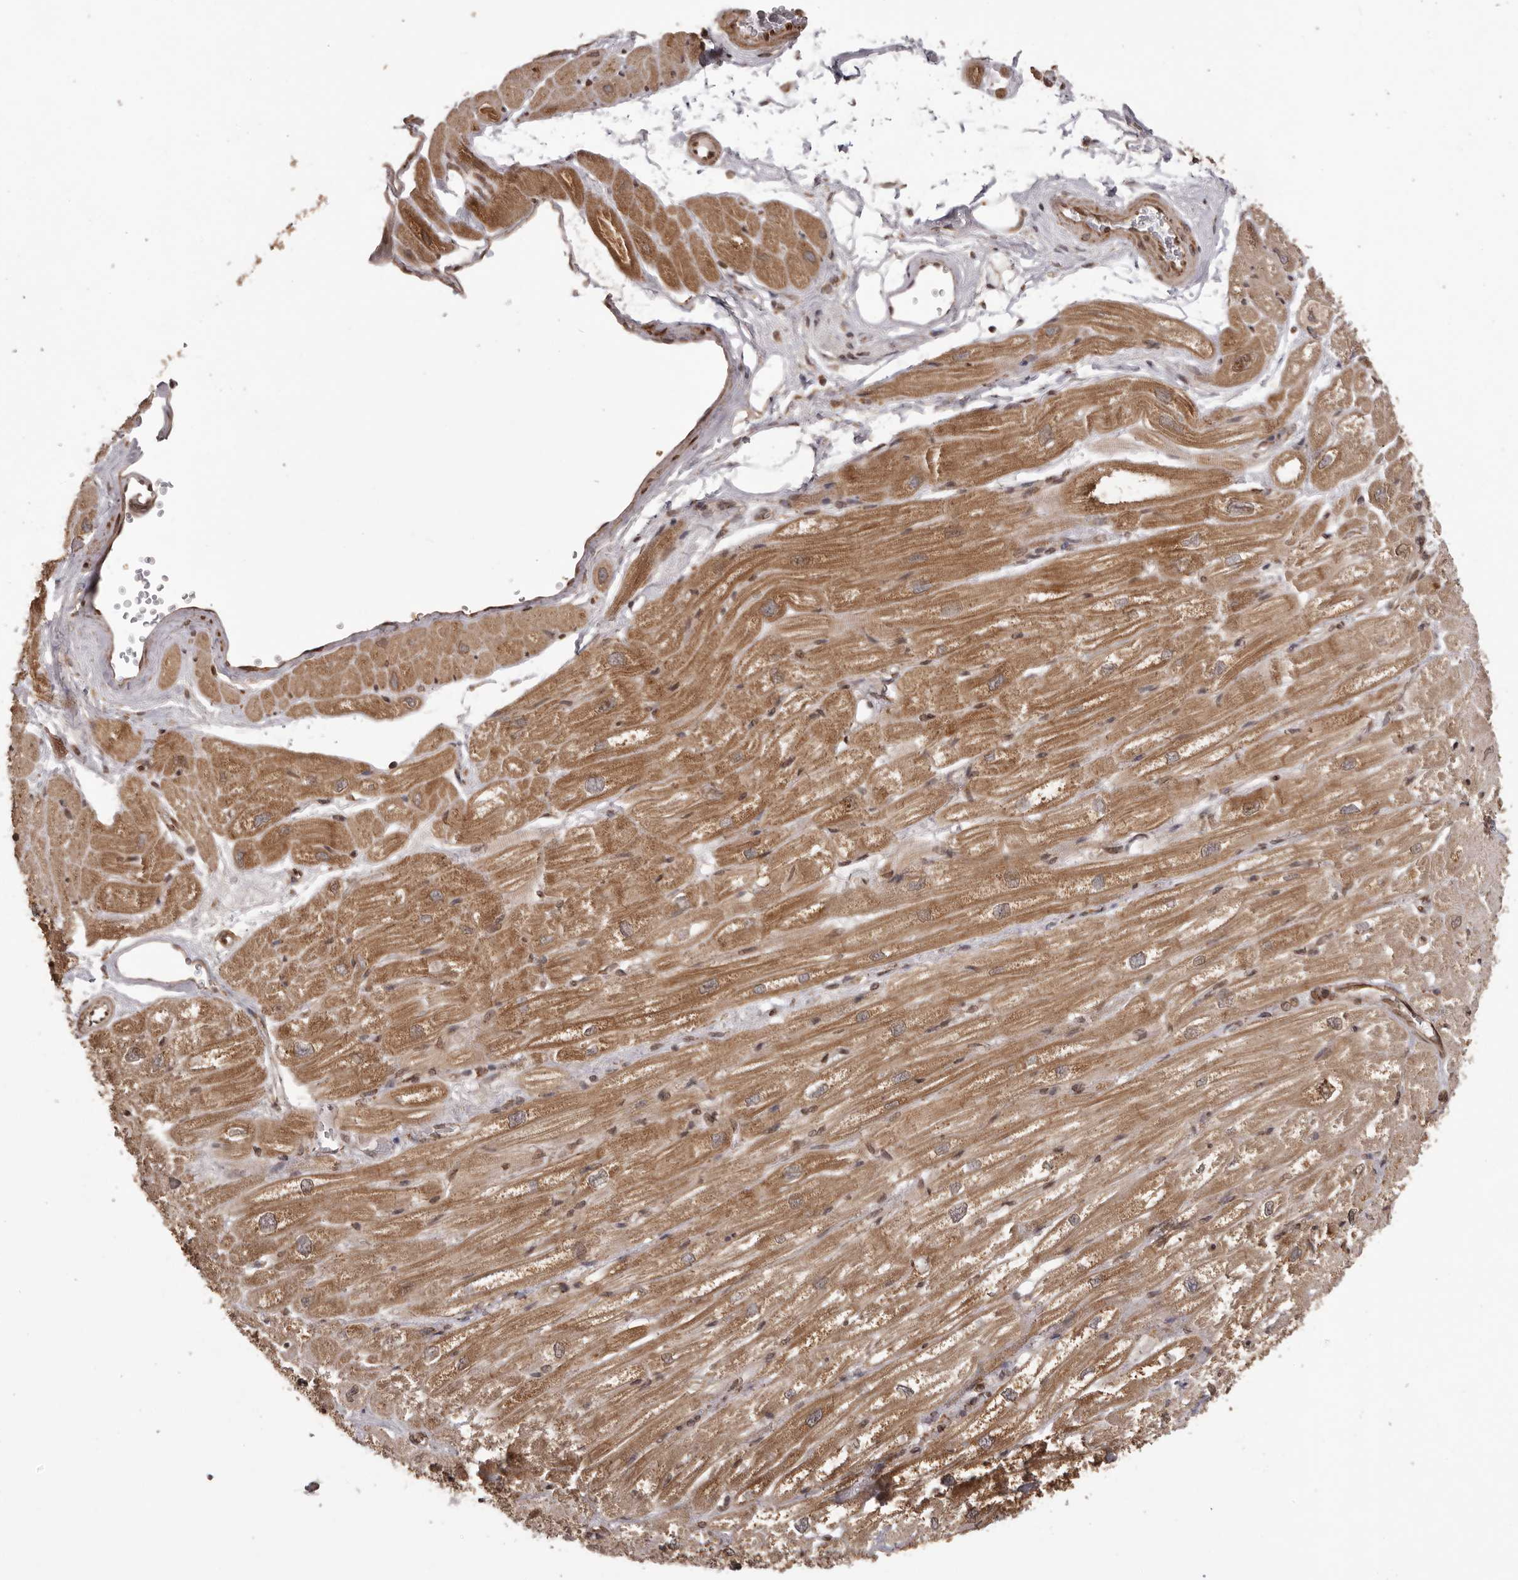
{"staining": {"intensity": "moderate", "quantity": ">75%", "location": "cytoplasmic/membranous"}, "tissue": "heart muscle", "cell_type": "Cardiomyocytes", "image_type": "normal", "snomed": [{"axis": "morphology", "description": "Normal tissue, NOS"}, {"axis": "topography", "description": "Heart"}], "caption": "This image shows normal heart muscle stained with IHC to label a protein in brown. The cytoplasmic/membranous of cardiomyocytes show moderate positivity for the protein. Nuclei are counter-stained blue.", "gene": "CHRM2", "patient": {"sex": "male", "age": 50}}